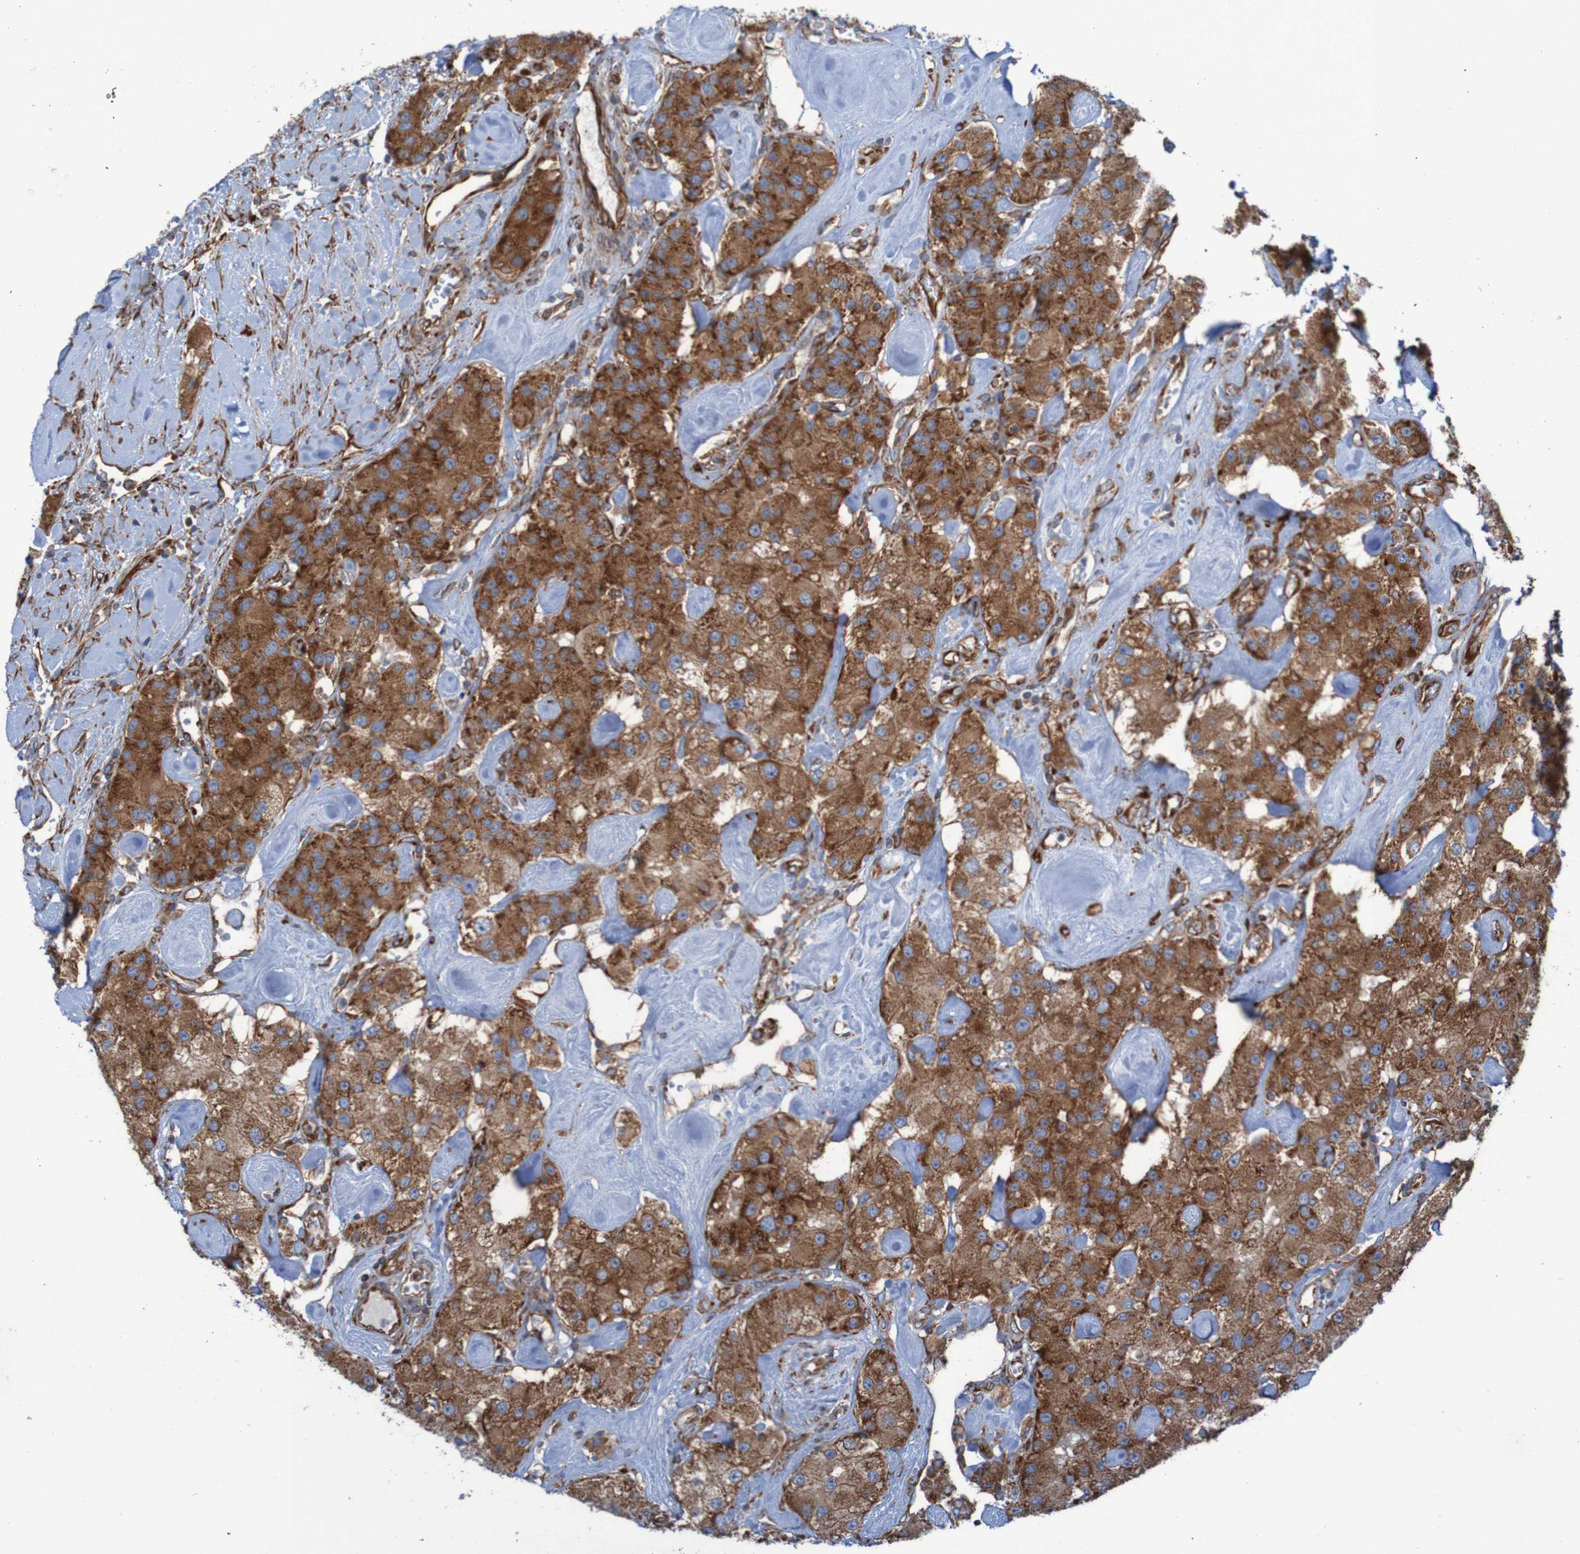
{"staining": {"intensity": "moderate", "quantity": ">75%", "location": "cytoplasmic/membranous"}, "tissue": "carcinoid", "cell_type": "Tumor cells", "image_type": "cancer", "snomed": [{"axis": "morphology", "description": "Carcinoid, malignant, NOS"}, {"axis": "topography", "description": "Pancreas"}], "caption": "The histopathology image displays staining of malignant carcinoid, revealing moderate cytoplasmic/membranous protein expression (brown color) within tumor cells.", "gene": "RPL10", "patient": {"sex": "male", "age": 41}}